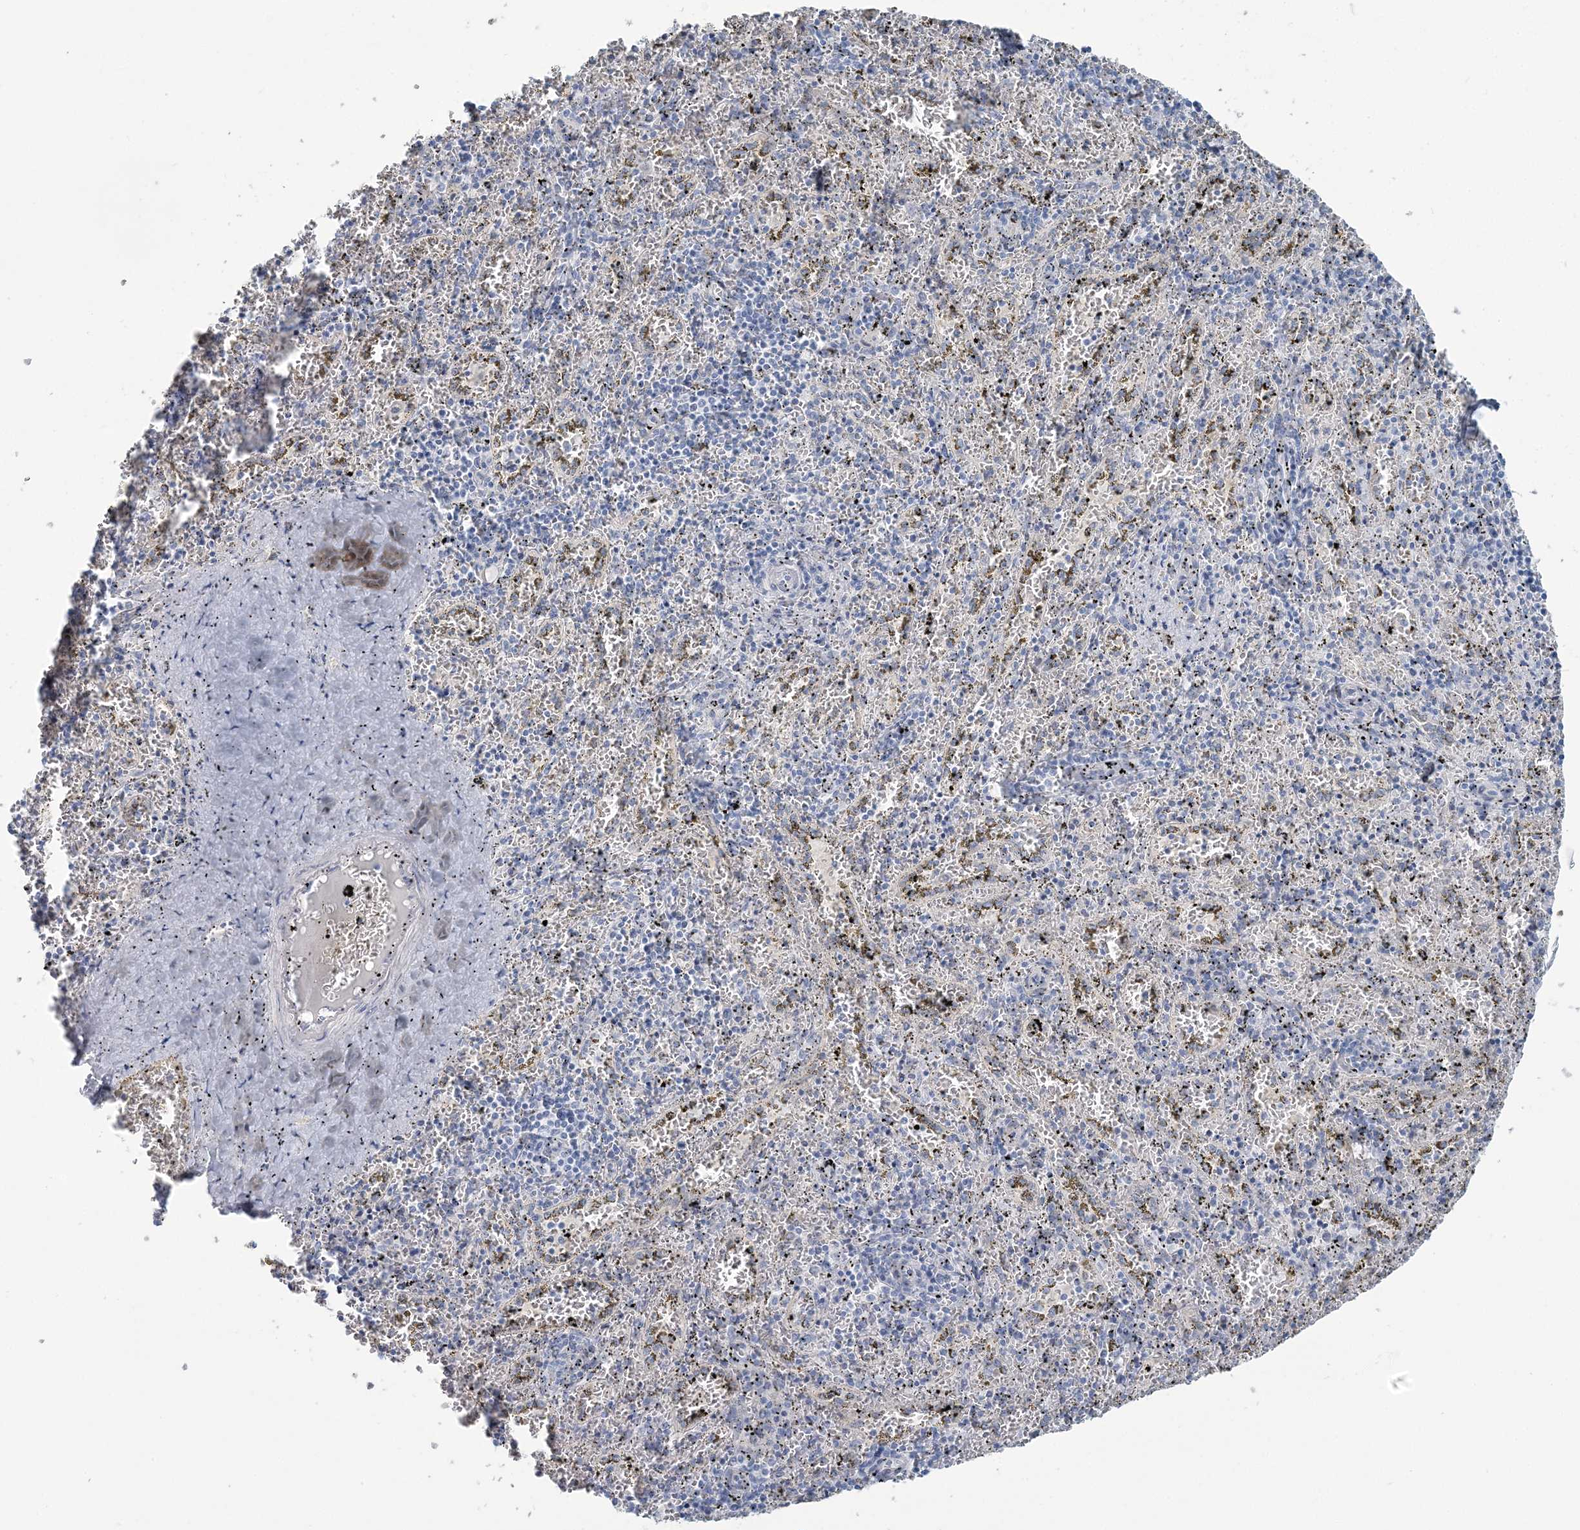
{"staining": {"intensity": "negative", "quantity": "none", "location": "none"}, "tissue": "spleen", "cell_type": "Cells in red pulp", "image_type": "normal", "snomed": [{"axis": "morphology", "description": "Normal tissue, NOS"}, {"axis": "topography", "description": "Spleen"}], "caption": "The micrograph exhibits no significant positivity in cells in red pulp of spleen. (Stains: DAB IHC with hematoxylin counter stain, Microscopy: brightfield microscopy at high magnification).", "gene": "CMBL", "patient": {"sex": "male", "age": 11}}